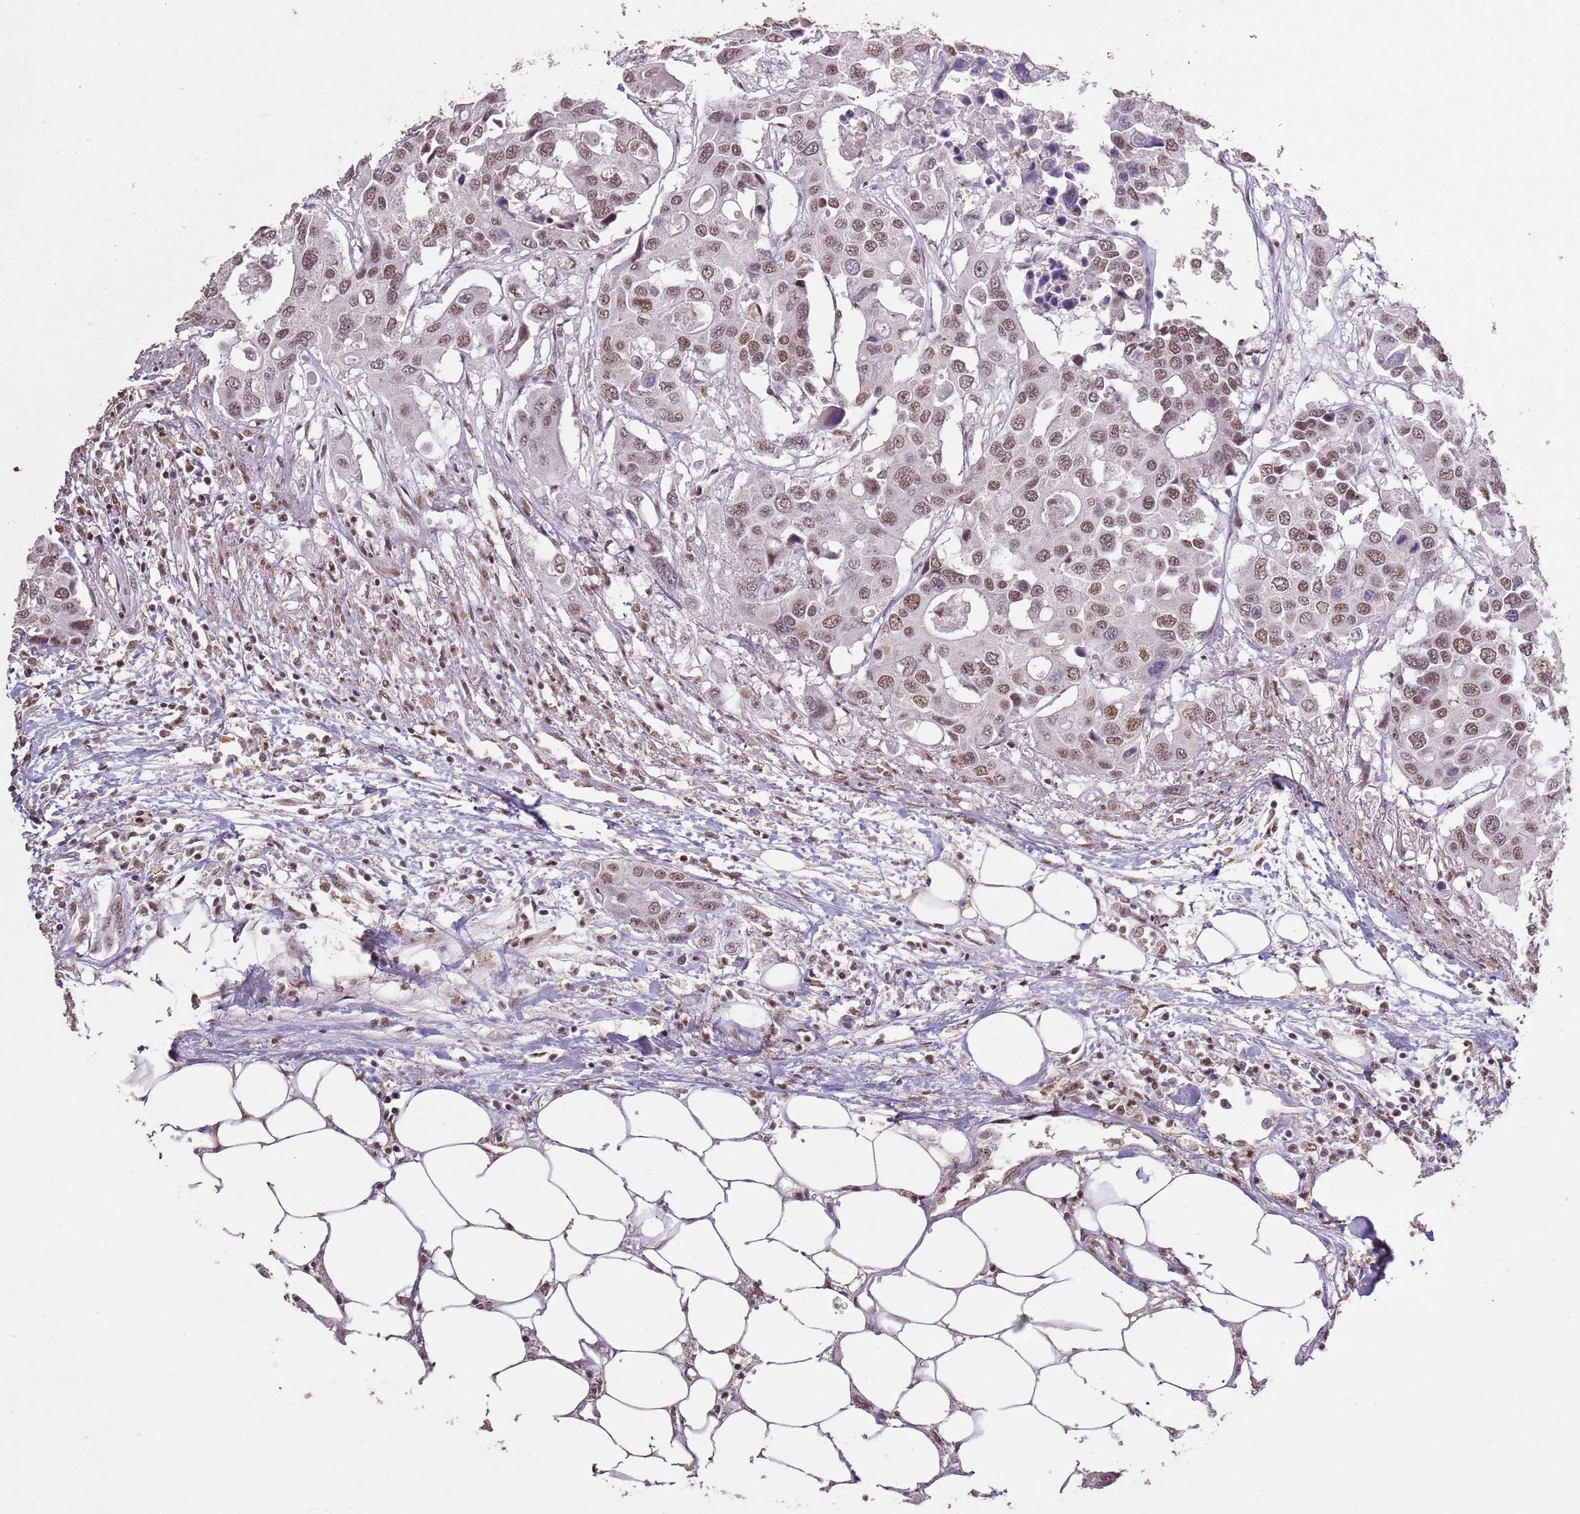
{"staining": {"intensity": "moderate", "quantity": ">75%", "location": "nuclear"}, "tissue": "colorectal cancer", "cell_type": "Tumor cells", "image_type": "cancer", "snomed": [{"axis": "morphology", "description": "Adenocarcinoma, NOS"}, {"axis": "topography", "description": "Colon"}], "caption": "Moderate nuclear staining is appreciated in about >75% of tumor cells in adenocarcinoma (colorectal).", "gene": "ARL14EP", "patient": {"sex": "male", "age": 77}}